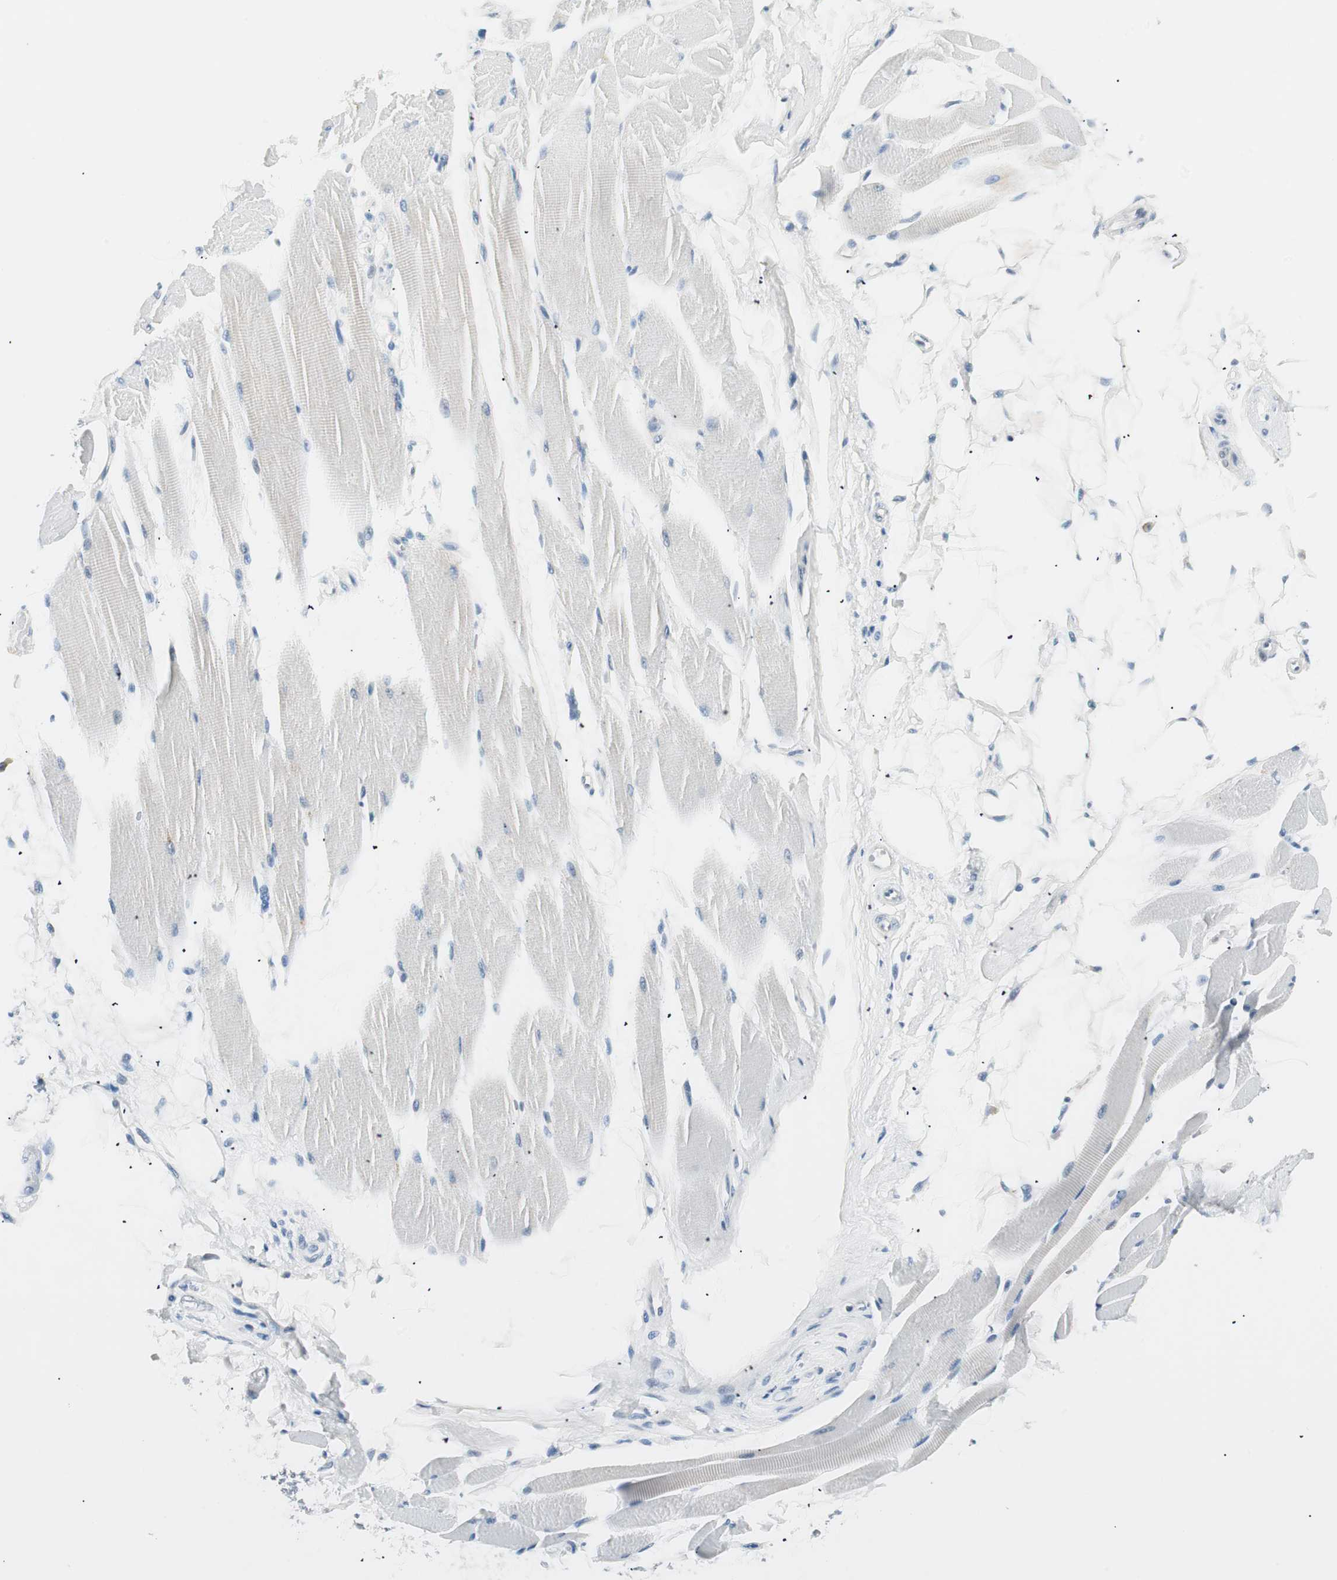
{"staining": {"intensity": "negative", "quantity": "none", "location": "none"}, "tissue": "skeletal muscle", "cell_type": "Myocytes", "image_type": "normal", "snomed": [{"axis": "morphology", "description": "Normal tissue, NOS"}, {"axis": "topography", "description": "Skeletal muscle"}, {"axis": "topography", "description": "Peripheral nerve tissue"}], "caption": "Immunohistochemistry (IHC) photomicrograph of benign skeletal muscle: skeletal muscle stained with DAB displays no significant protein expression in myocytes.", "gene": "HOXB13", "patient": {"sex": "female", "age": 84}}